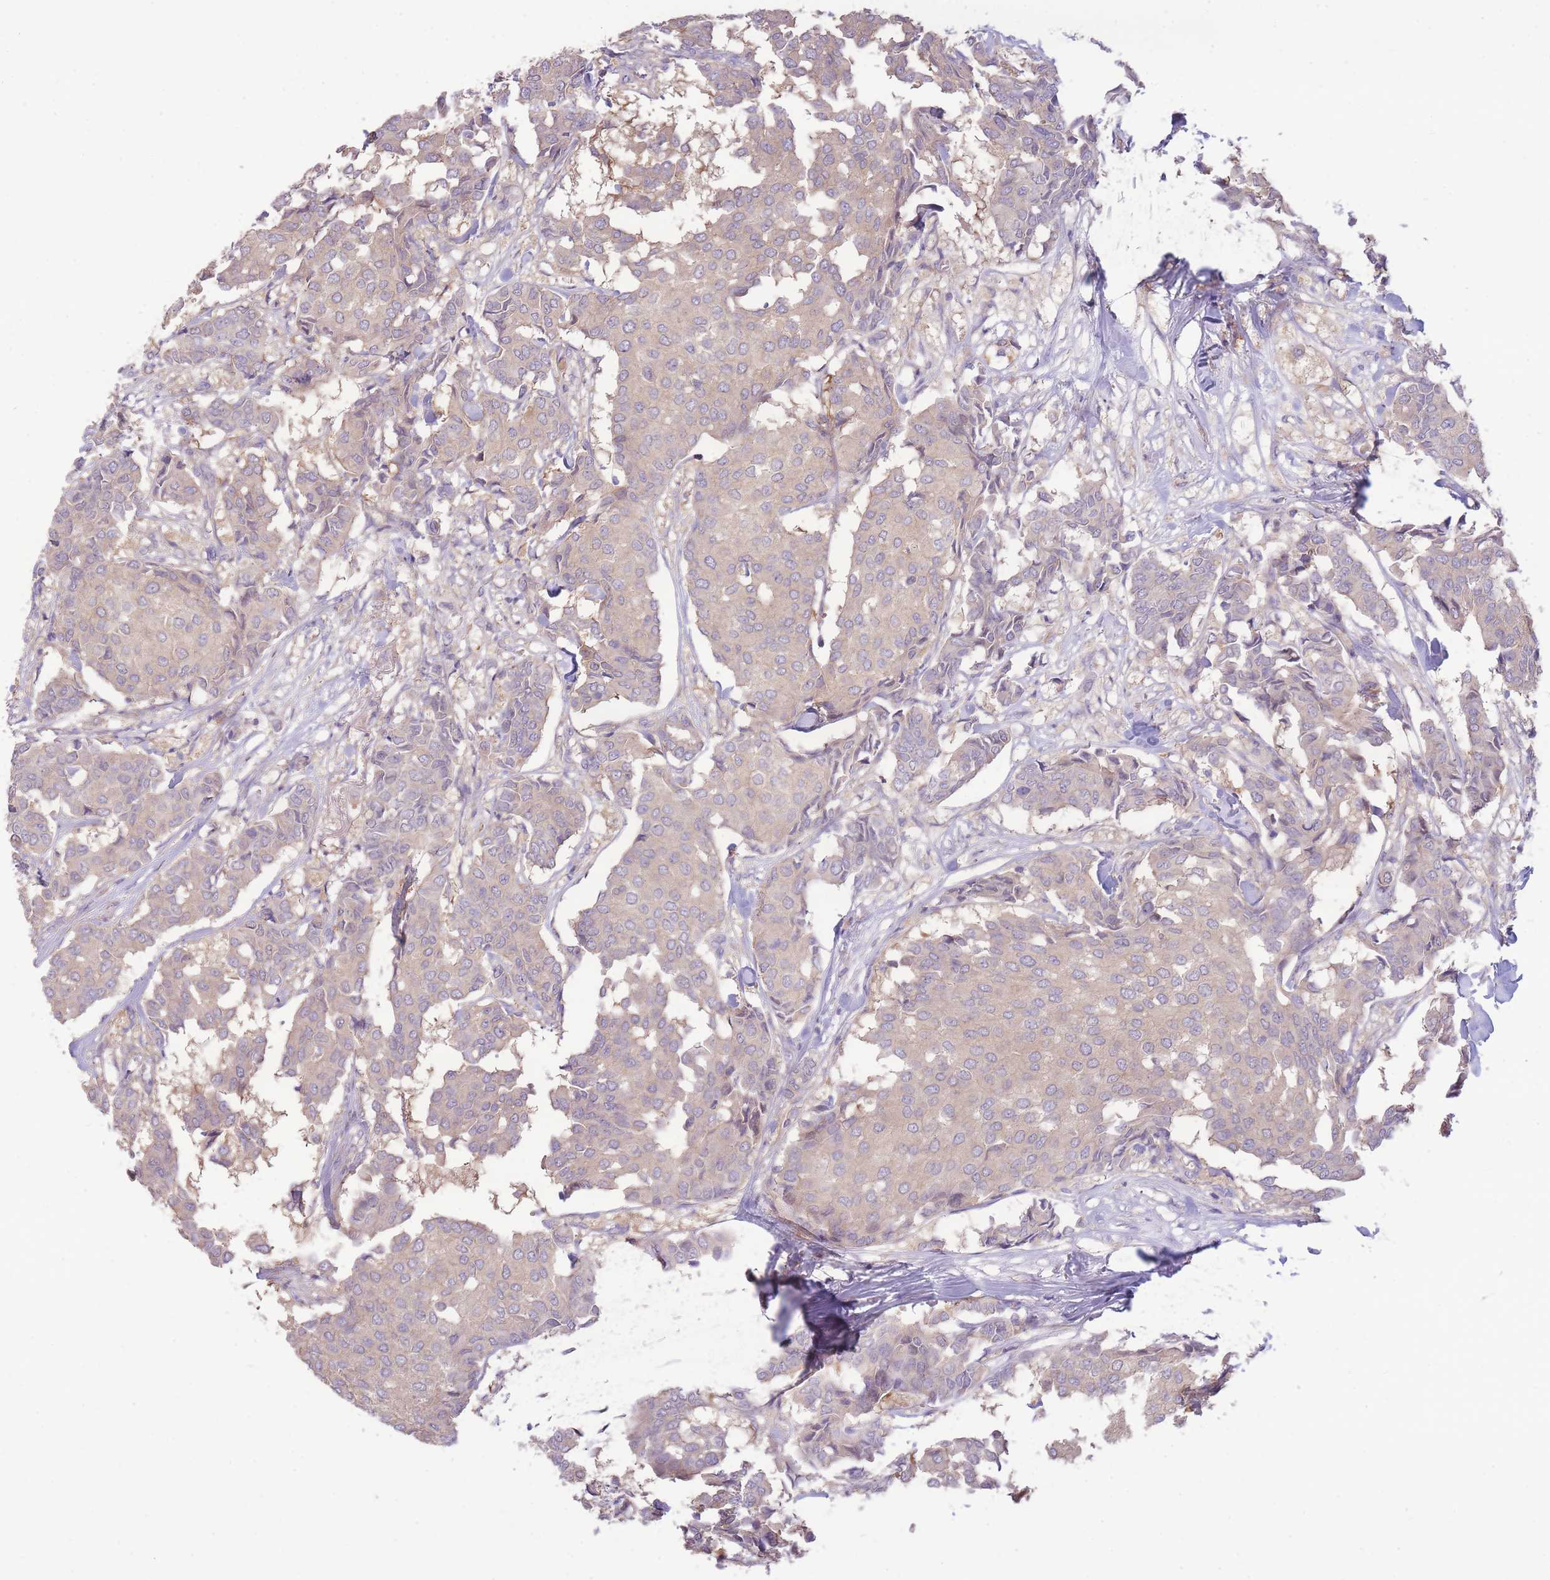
{"staining": {"intensity": "weak", "quantity": "25%-75%", "location": "cytoplasmic/membranous"}, "tissue": "breast cancer", "cell_type": "Tumor cells", "image_type": "cancer", "snomed": [{"axis": "morphology", "description": "Duct carcinoma"}, {"axis": "topography", "description": "Breast"}], "caption": "A brown stain labels weak cytoplasmic/membranous staining of a protein in human breast cancer tumor cells.", "gene": "OR5T1", "patient": {"sex": "female", "age": 75}}